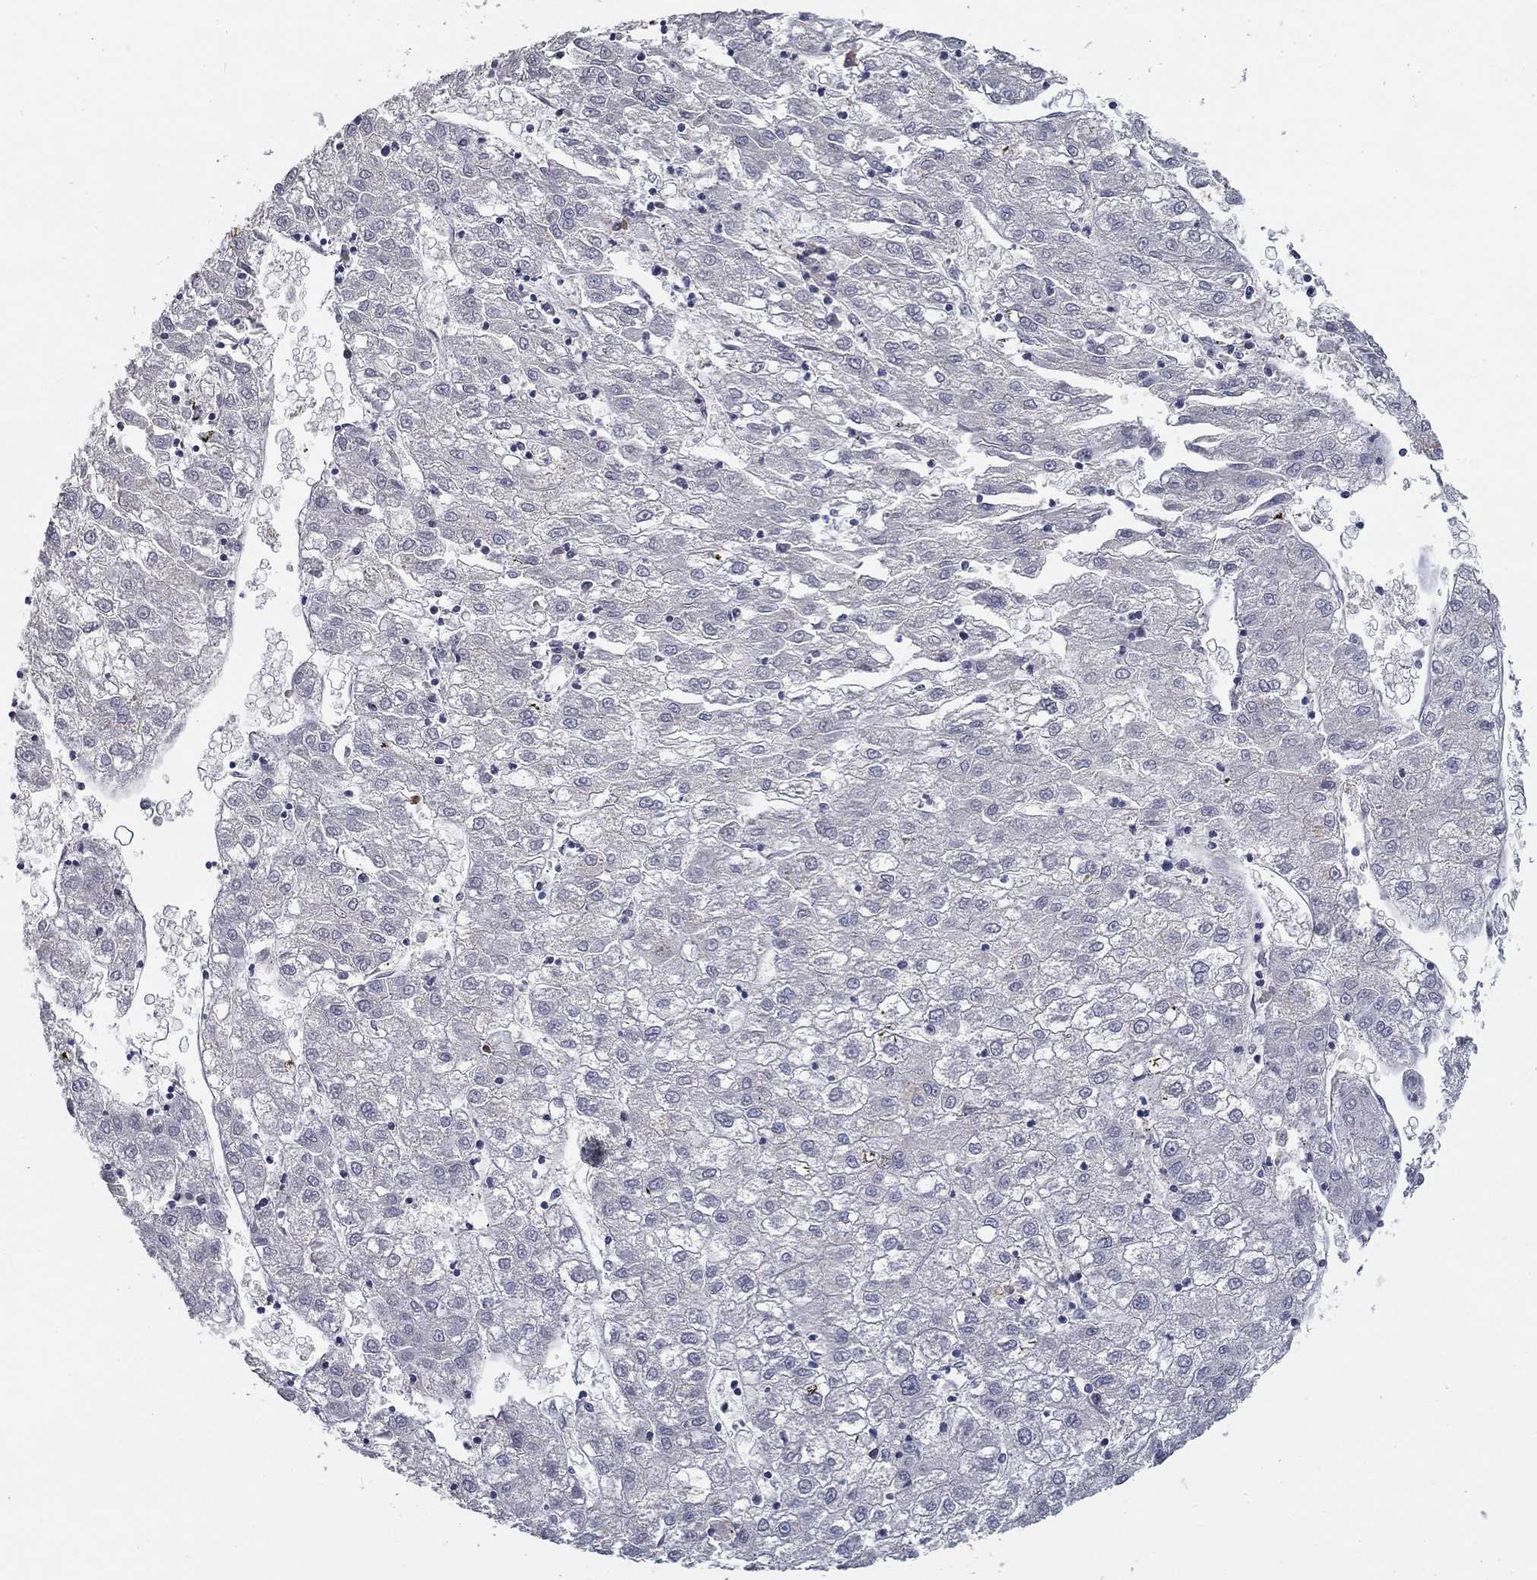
{"staining": {"intensity": "negative", "quantity": "none", "location": "none"}, "tissue": "liver cancer", "cell_type": "Tumor cells", "image_type": "cancer", "snomed": [{"axis": "morphology", "description": "Carcinoma, Hepatocellular, NOS"}, {"axis": "topography", "description": "Liver"}], "caption": "This is a image of immunohistochemistry staining of liver cancer (hepatocellular carcinoma), which shows no positivity in tumor cells.", "gene": "CD274", "patient": {"sex": "male", "age": 72}}